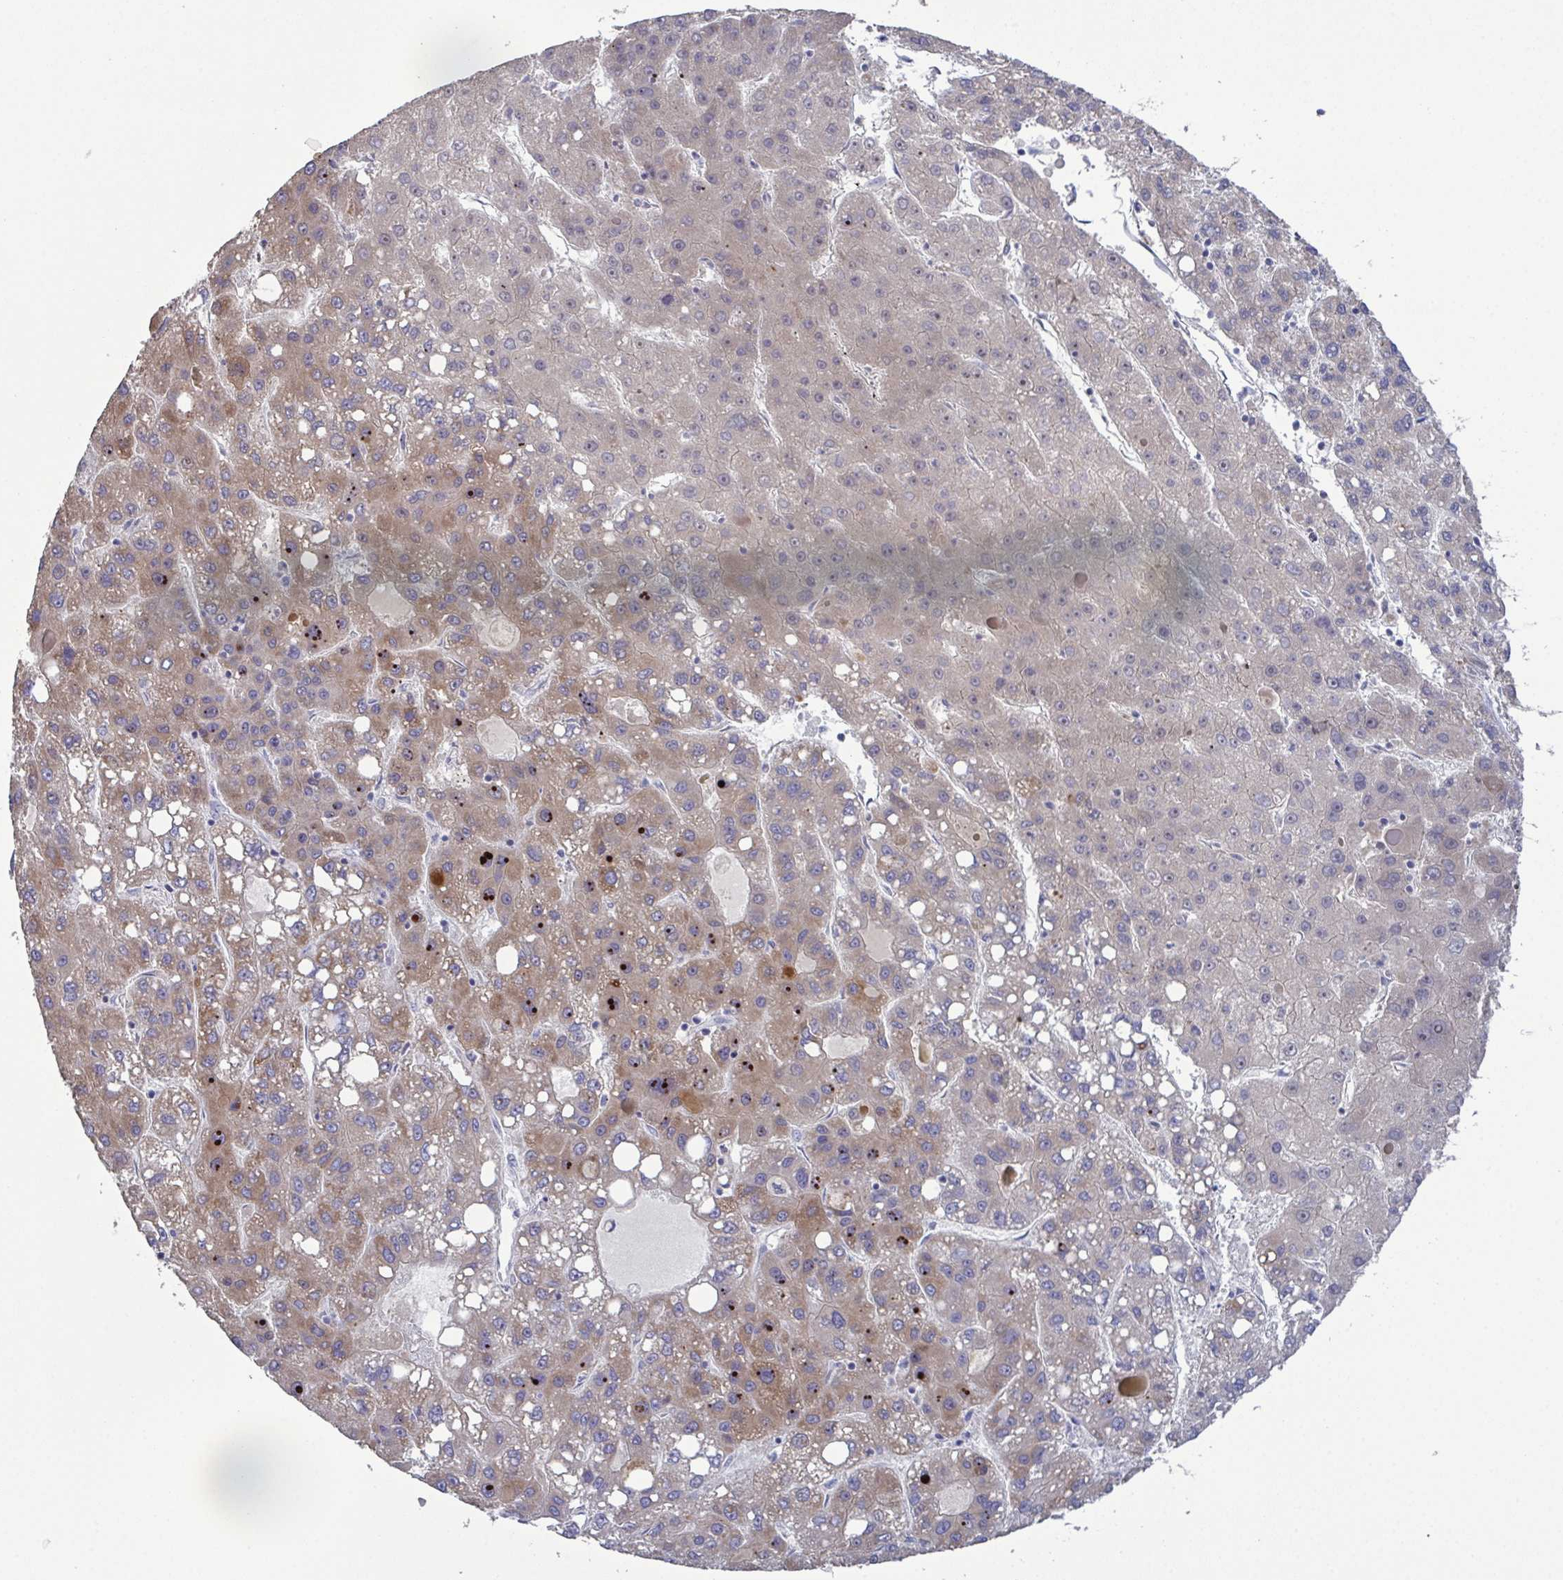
{"staining": {"intensity": "weak", "quantity": ">75%", "location": "cytoplasmic/membranous"}, "tissue": "liver cancer", "cell_type": "Tumor cells", "image_type": "cancer", "snomed": [{"axis": "morphology", "description": "Carcinoma, Hepatocellular, NOS"}, {"axis": "topography", "description": "Liver"}], "caption": "Hepatocellular carcinoma (liver) was stained to show a protein in brown. There is low levels of weak cytoplasmic/membranous staining in about >75% of tumor cells.", "gene": "GLDC", "patient": {"sex": "female", "age": 82}}